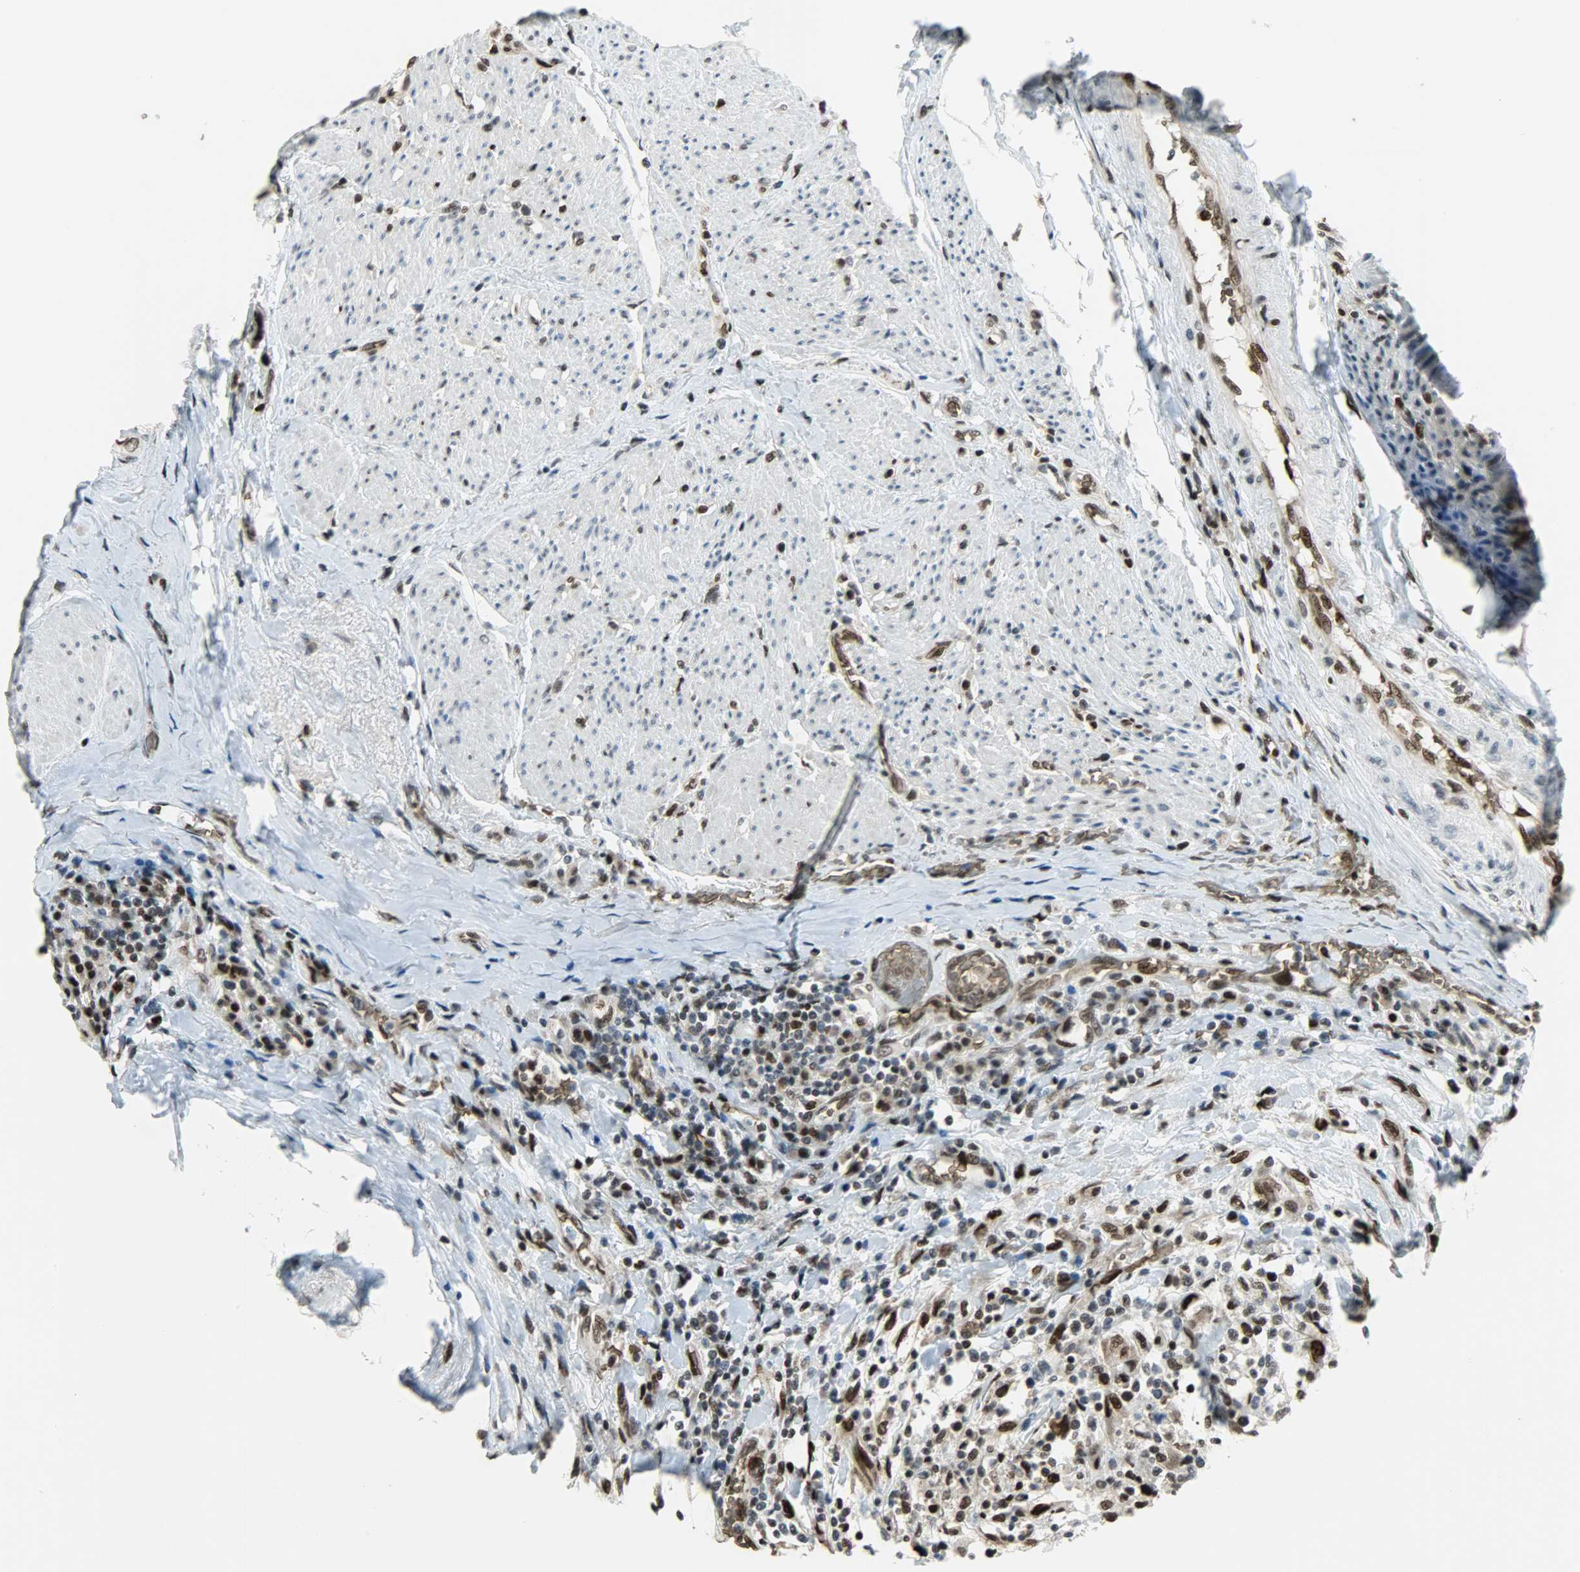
{"staining": {"intensity": "strong", "quantity": ">75%", "location": "cytoplasmic/membranous,nuclear"}, "tissue": "urothelial cancer", "cell_type": "Tumor cells", "image_type": "cancer", "snomed": [{"axis": "morphology", "description": "Urothelial carcinoma, High grade"}, {"axis": "topography", "description": "Urinary bladder"}], "caption": "Tumor cells reveal strong cytoplasmic/membranous and nuclear expression in approximately >75% of cells in urothelial cancer.", "gene": "SNAI1", "patient": {"sex": "female", "age": 80}}